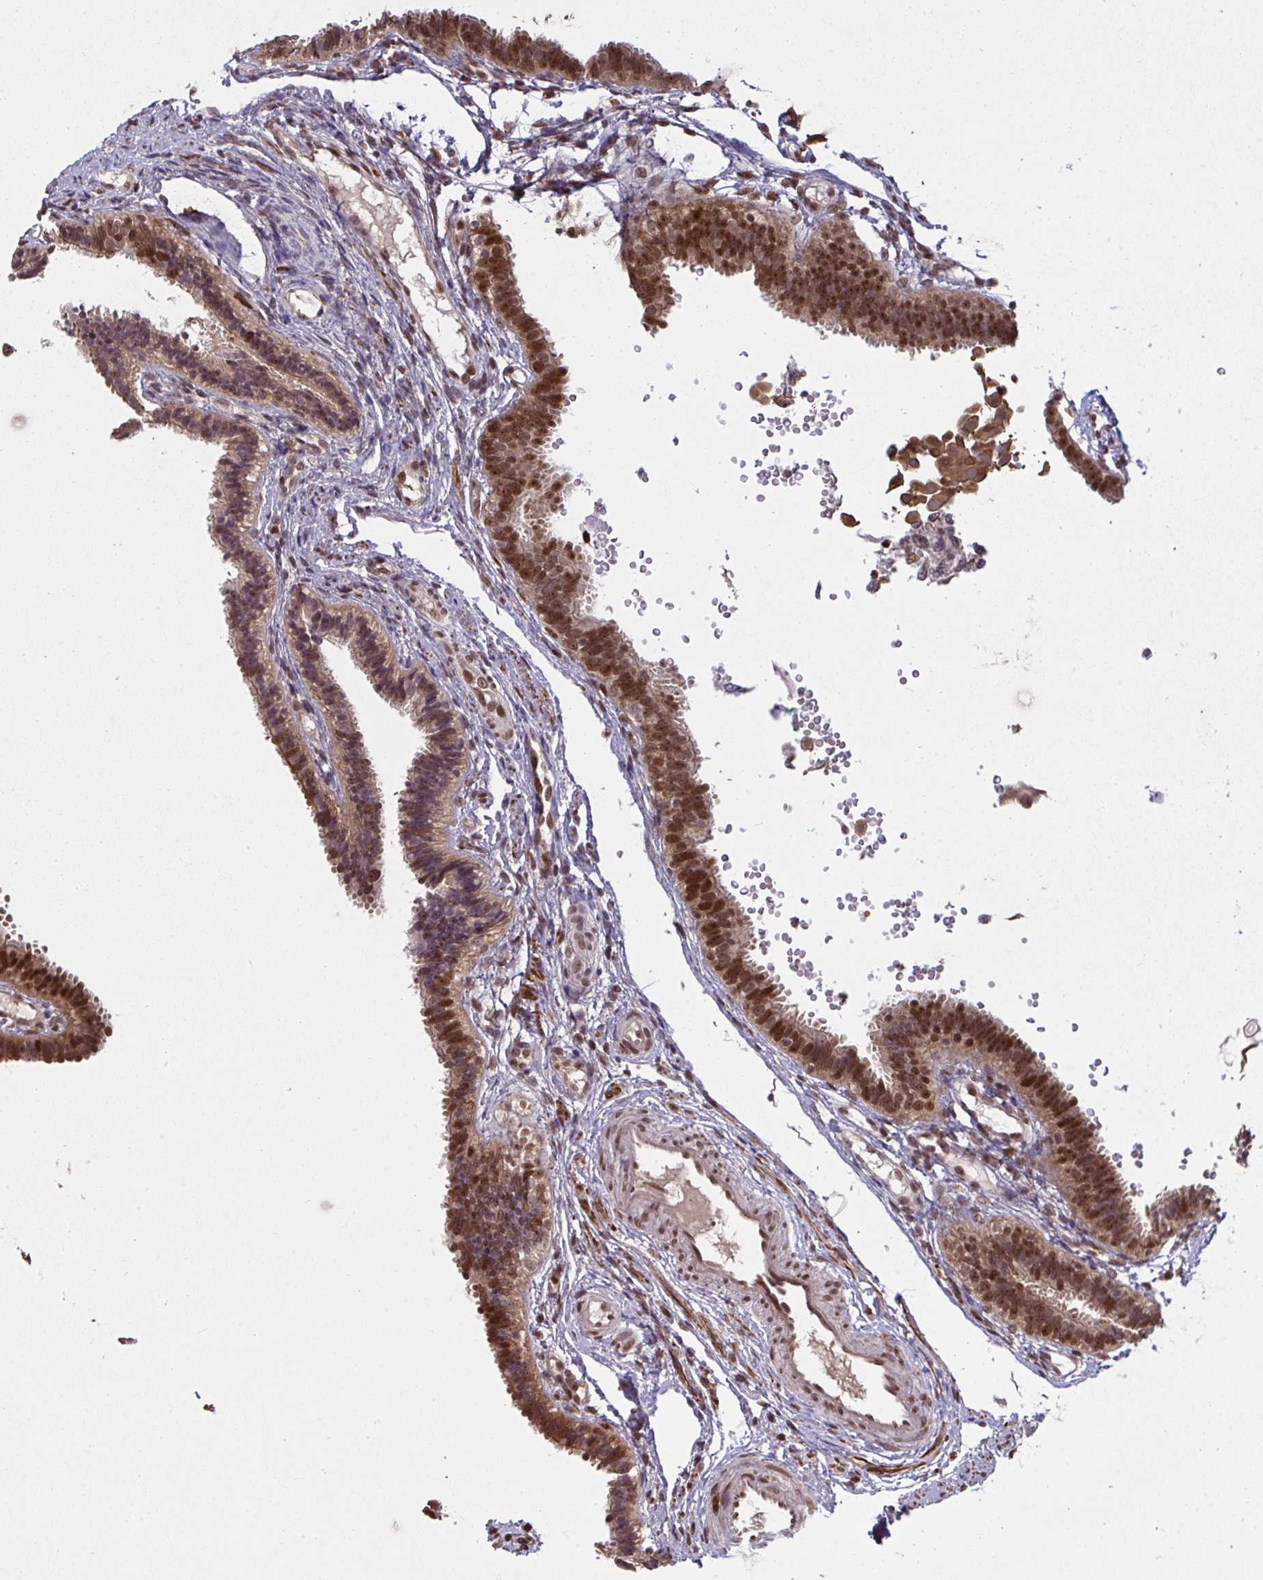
{"staining": {"intensity": "moderate", "quantity": ">75%", "location": "cytoplasmic/membranous,nuclear"}, "tissue": "fallopian tube", "cell_type": "Glandular cells", "image_type": "normal", "snomed": [{"axis": "morphology", "description": "Normal tissue, NOS"}, {"axis": "topography", "description": "Fallopian tube"}], "caption": "Brown immunohistochemical staining in benign human fallopian tube displays moderate cytoplasmic/membranous,nuclear positivity in about >75% of glandular cells.", "gene": "UXT", "patient": {"sex": "female", "age": 37}}